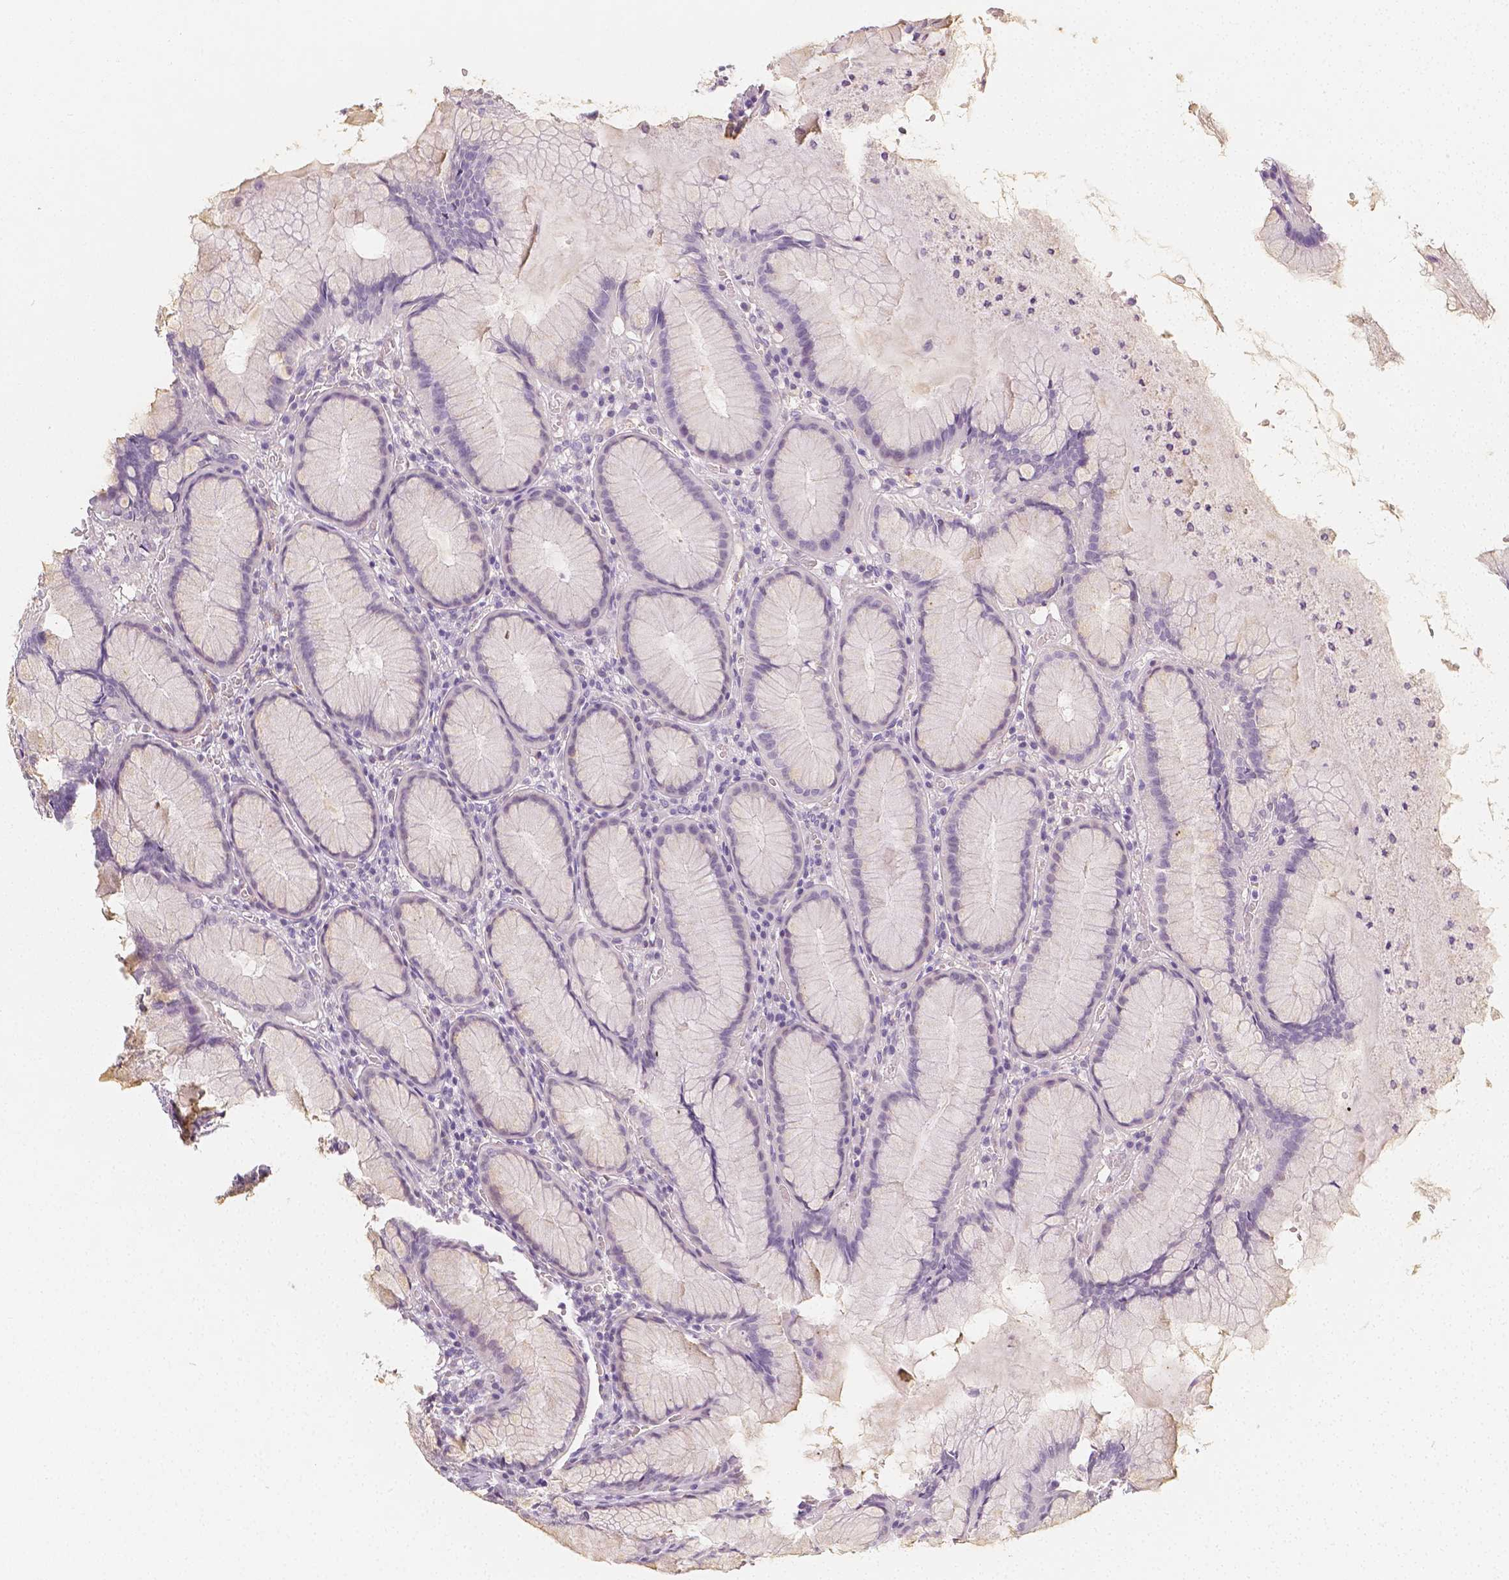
{"staining": {"intensity": "negative", "quantity": "none", "location": "none"}, "tissue": "stomach", "cell_type": "Glandular cells", "image_type": "normal", "snomed": [{"axis": "morphology", "description": "Normal tissue, NOS"}, {"axis": "topography", "description": "Stomach"}], "caption": "The immunohistochemistry (IHC) histopathology image has no significant positivity in glandular cells of stomach. The staining is performed using DAB (3,3'-diaminobenzidine) brown chromogen with nuclei counter-stained in using hematoxylin.", "gene": "THY1", "patient": {"sex": "male", "age": 55}}